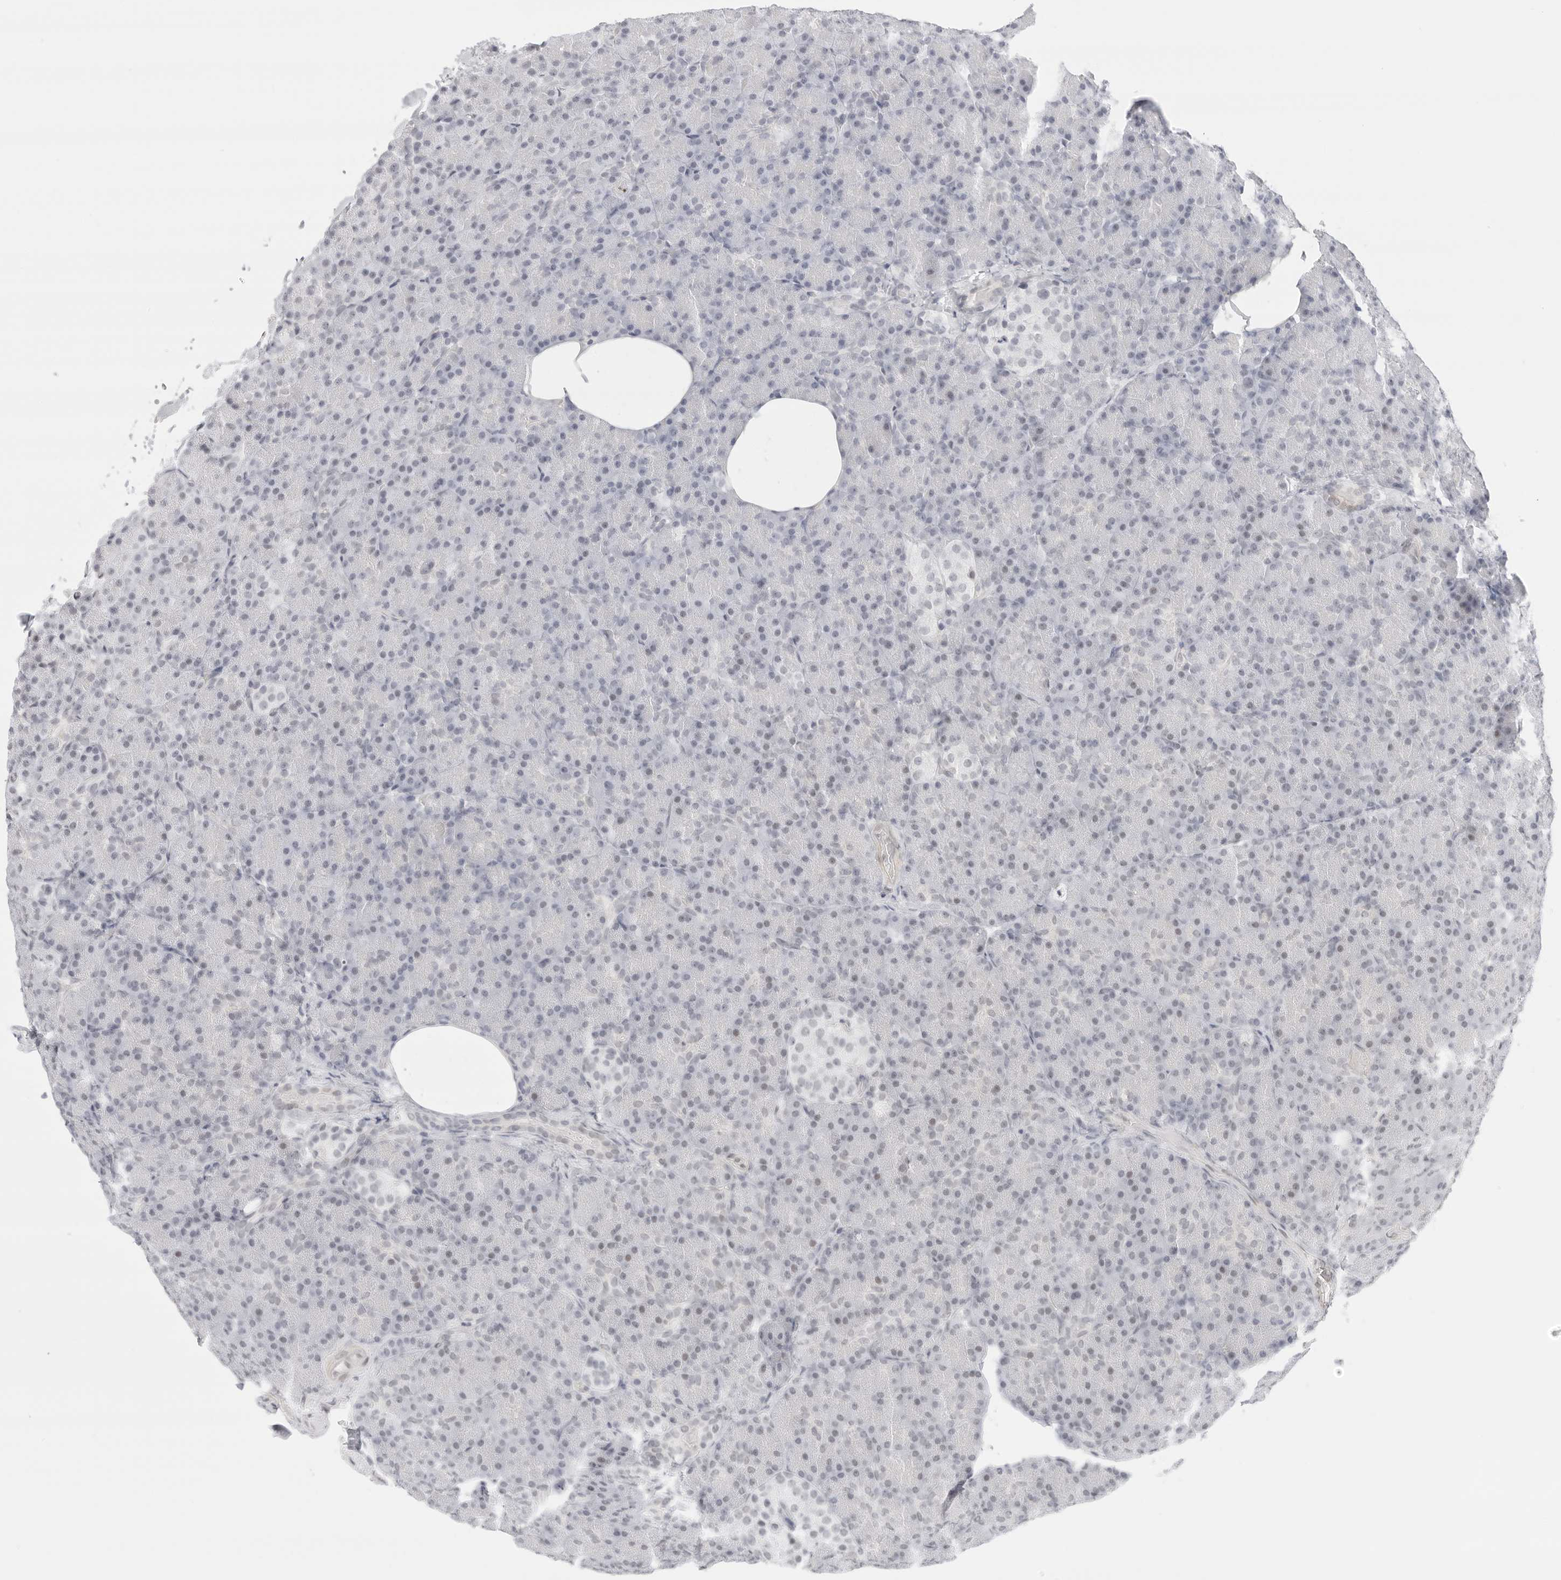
{"staining": {"intensity": "negative", "quantity": "none", "location": "none"}, "tissue": "pancreas", "cell_type": "Exocrine glandular cells", "image_type": "normal", "snomed": [{"axis": "morphology", "description": "Normal tissue, NOS"}, {"axis": "topography", "description": "Pancreas"}], "caption": "Image shows no significant protein staining in exocrine glandular cells of unremarkable pancreas. (DAB (3,3'-diaminobenzidine) immunohistochemistry visualized using brightfield microscopy, high magnification).", "gene": "TCIM", "patient": {"sex": "female", "age": 43}}